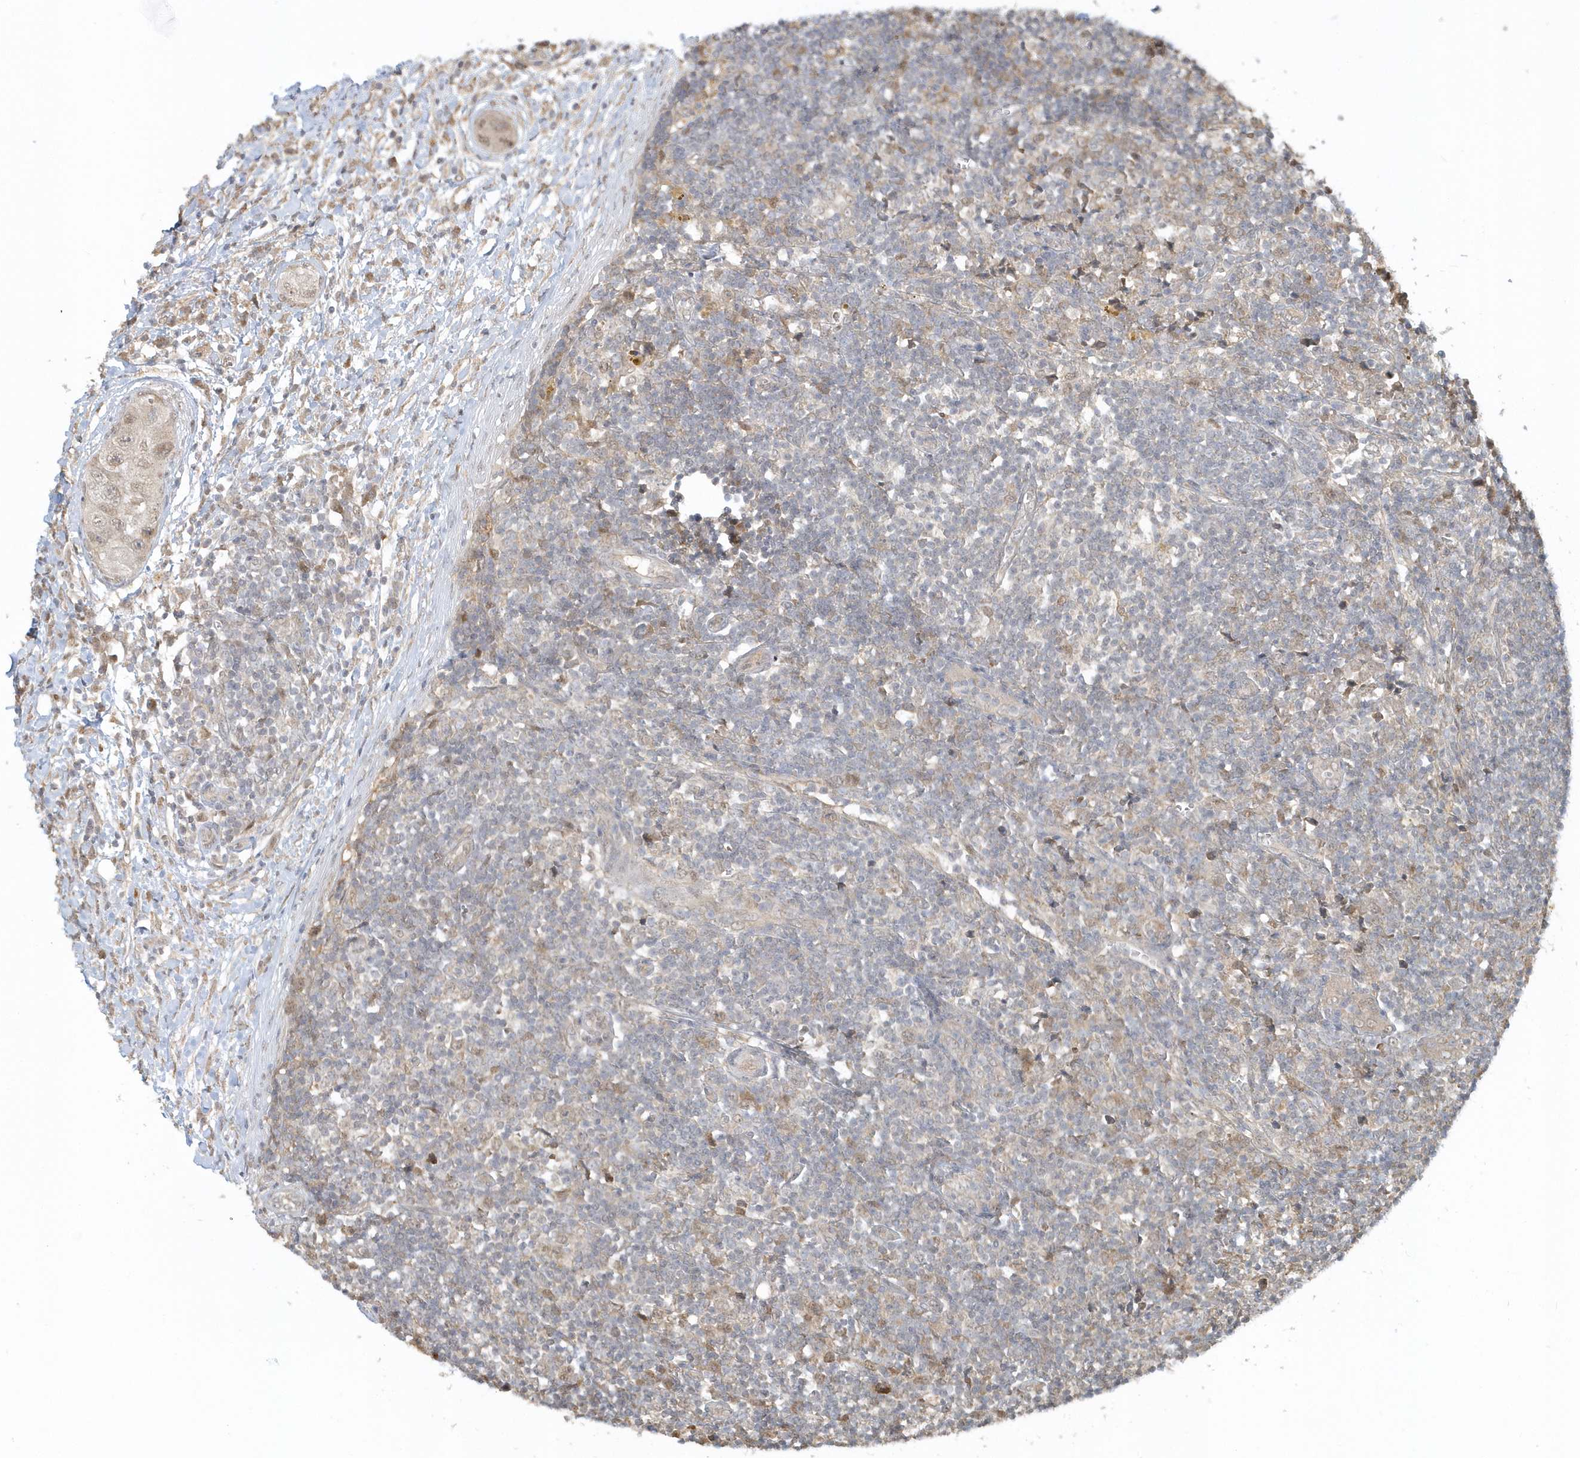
{"staining": {"intensity": "weak", "quantity": "25%-75%", "location": "nuclear"}, "tissue": "lymph node", "cell_type": "Germinal center cells", "image_type": "normal", "snomed": [{"axis": "morphology", "description": "Normal tissue, NOS"}, {"axis": "morphology", "description": "Squamous cell carcinoma, metastatic, NOS"}, {"axis": "topography", "description": "Lymph node"}], "caption": "Protein expression analysis of benign lymph node shows weak nuclear positivity in approximately 25%-75% of germinal center cells.", "gene": "PSMD6", "patient": {"sex": "male", "age": 73}}